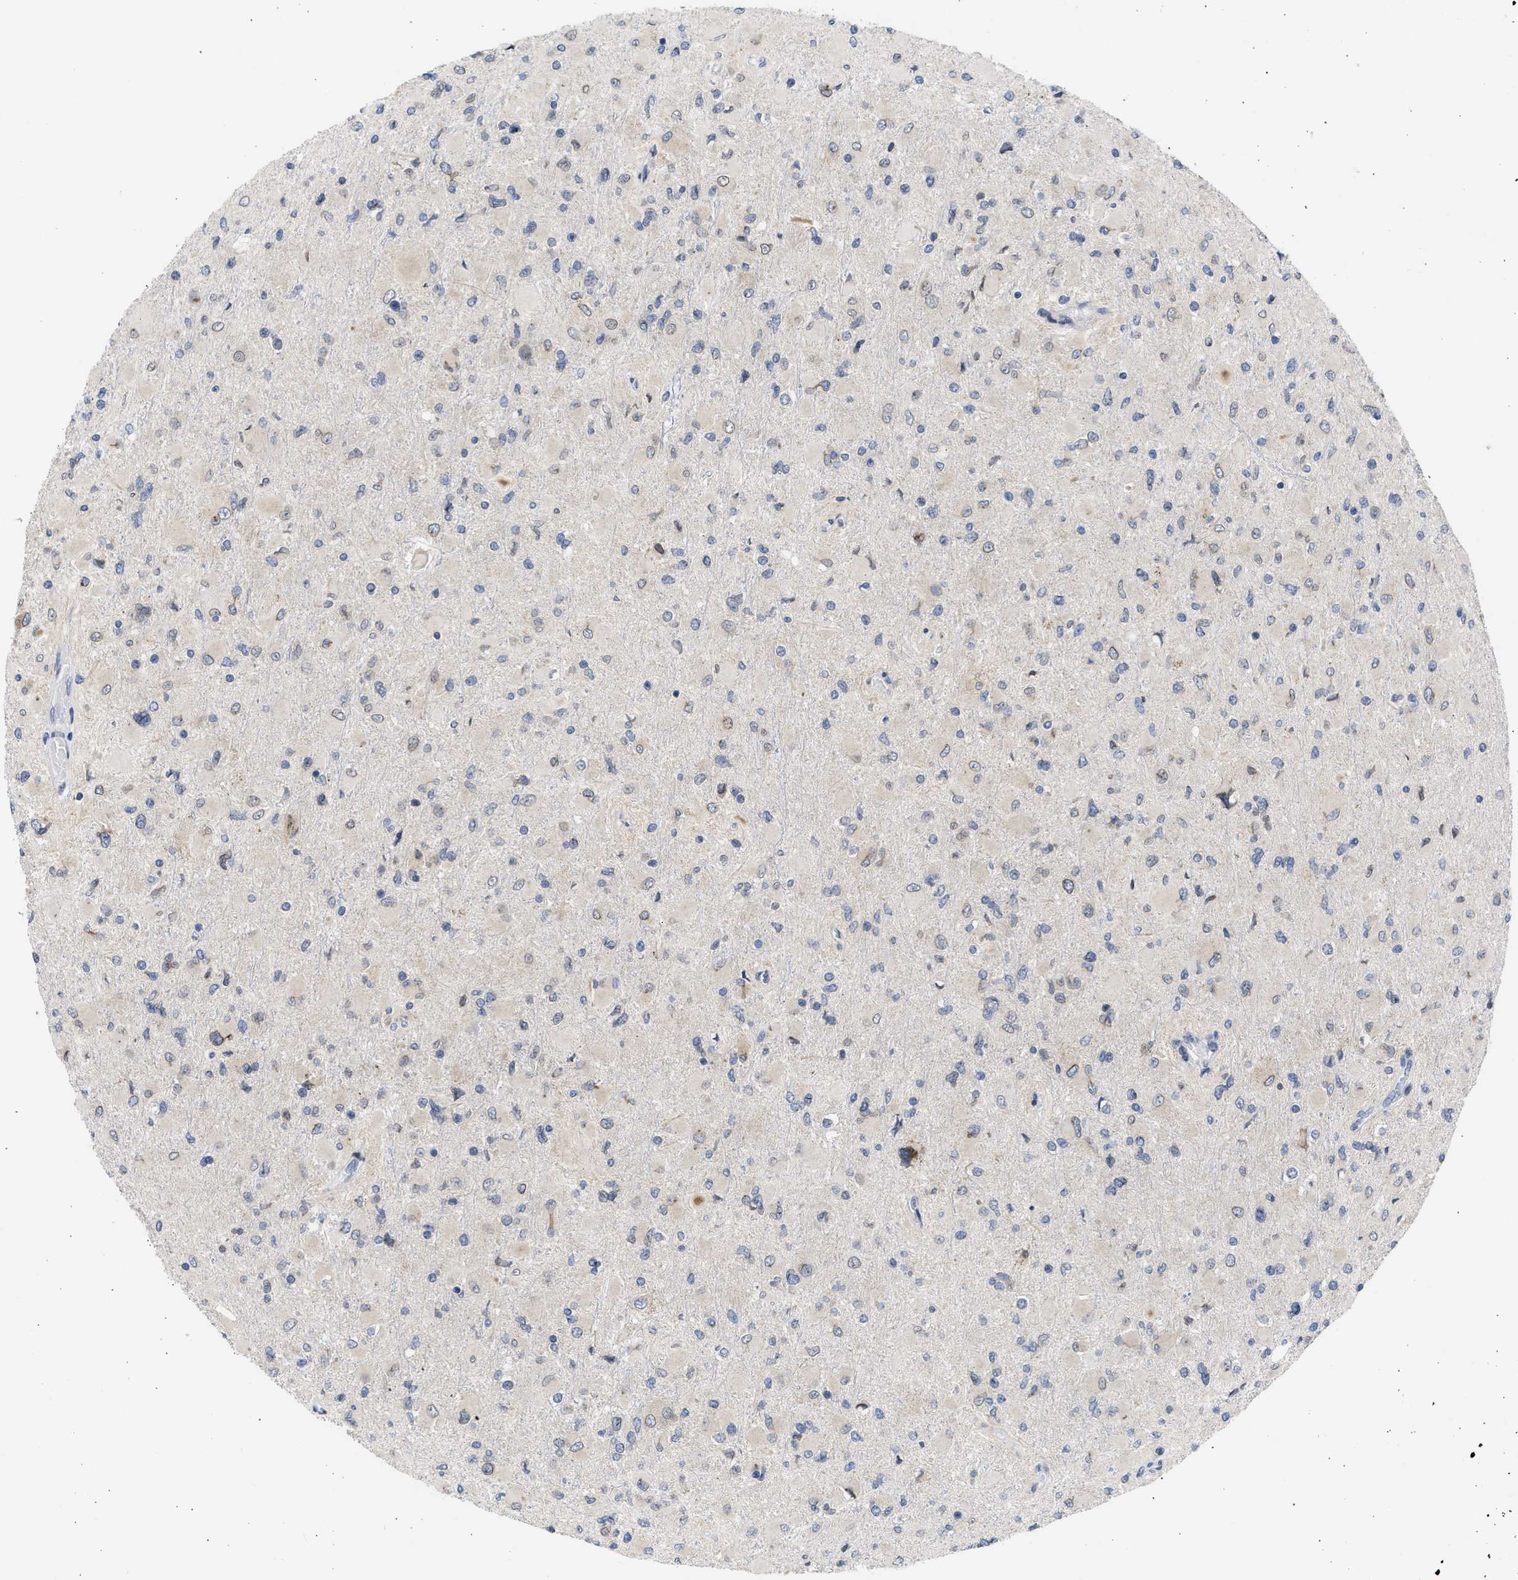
{"staining": {"intensity": "weak", "quantity": "<25%", "location": "nuclear"}, "tissue": "glioma", "cell_type": "Tumor cells", "image_type": "cancer", "snomed": [{"axis": "morphology", "description": "Glioma, malignant, High grade"}, {"axis": "topography", "description": "Cerebral cortex"}], "caption": "This is an IHC histopathology image of human malignant glioma (high-grade). There is no positivity in tumor cells.", "gene": "NUP35", "patient": {"sex": "female", "age": 36}}